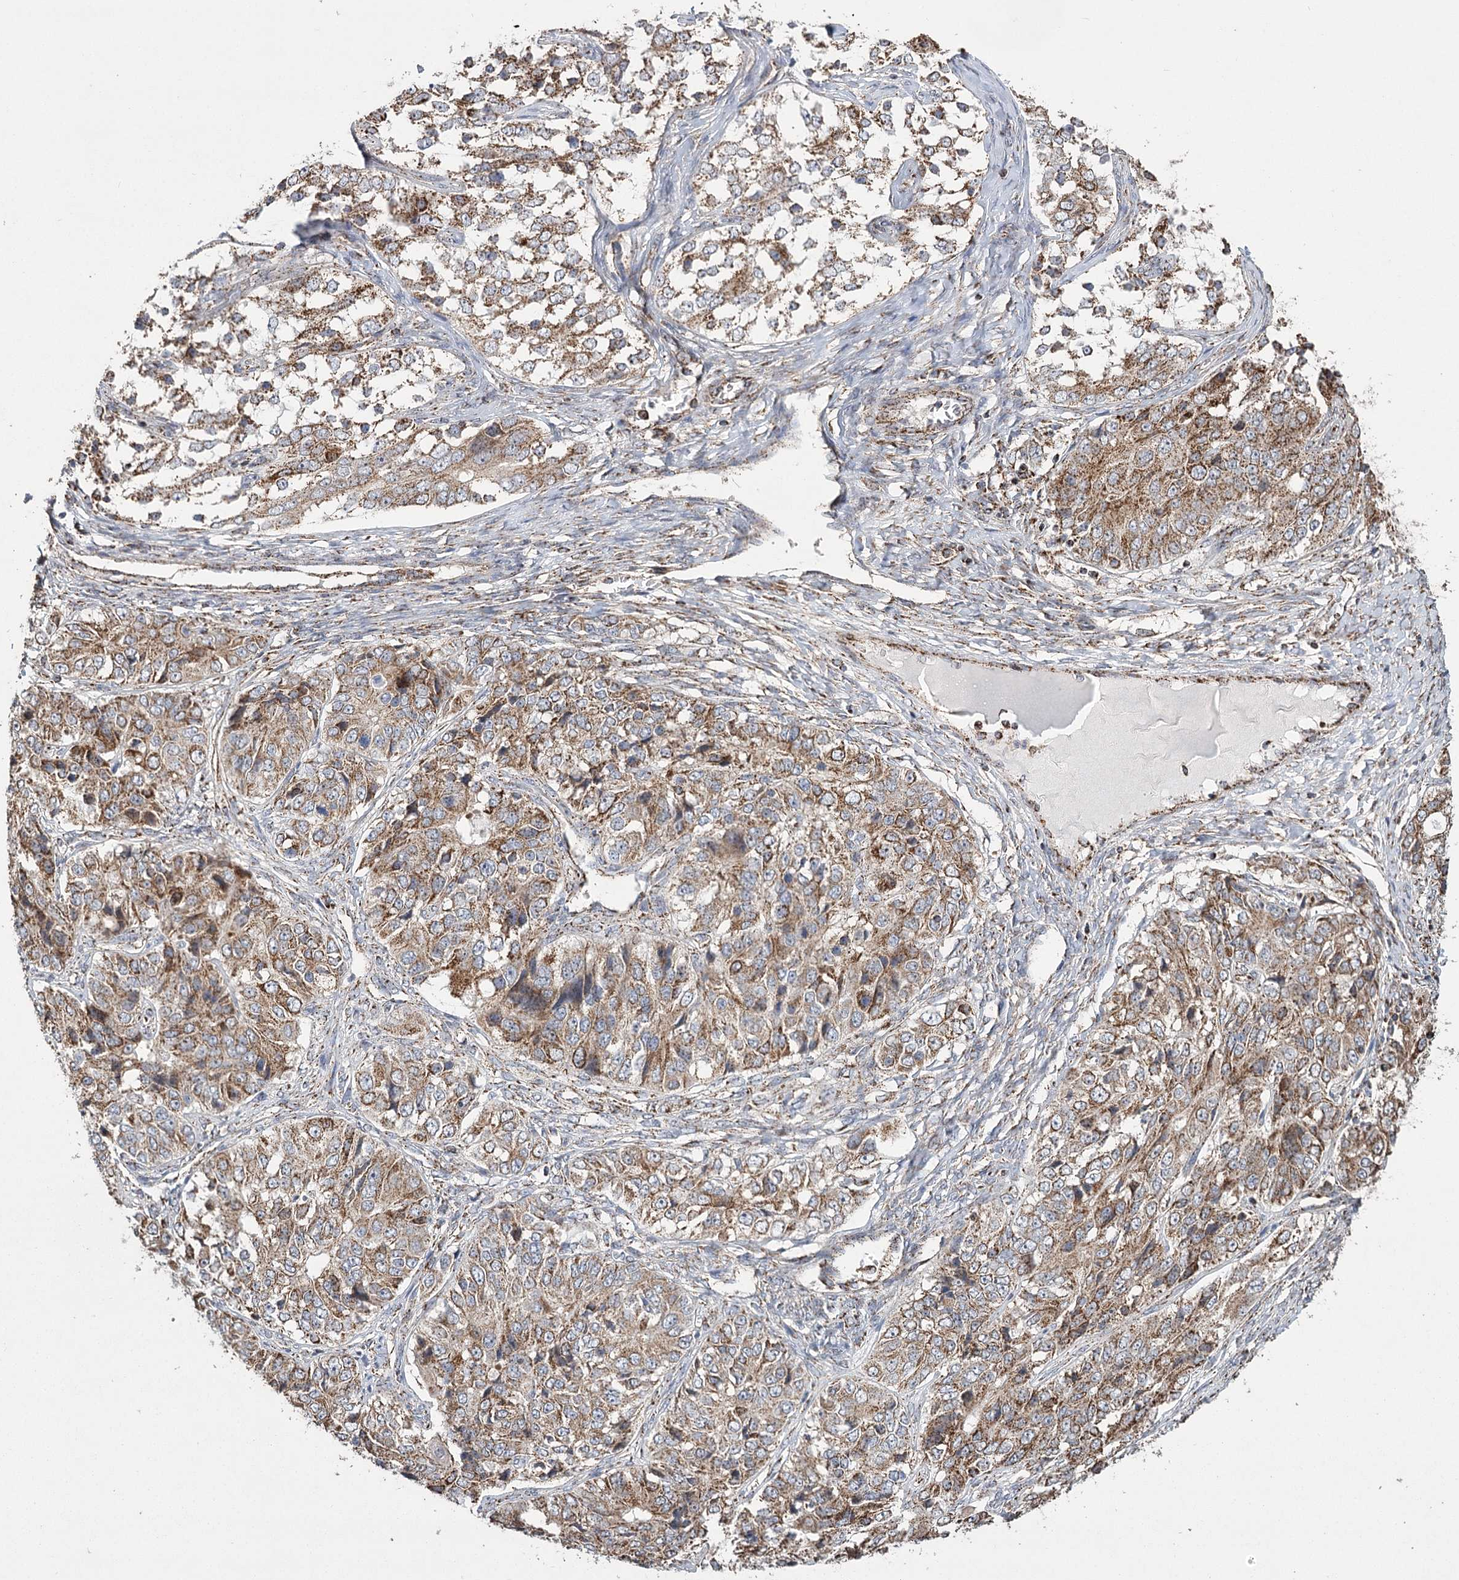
{"staining": {"intensity": "moderate", "quantity": ">75%", "location": "cytoplasmic/membranous"}, "tissue": "ovarian cancer", "cell_type": "Tumor cells", "image_type": "cancer", "snomed": [{"axis": "morphology", "description": "Carcinoma, endometroid"}, {"axis": "topography", "description": "Ovary"}], "caption": "Endometroid carcinoma (ovarian) stained for a protein demonstrates moderate cytoplasmic/membranous positivity in tumor cells.", "gene": "RANBP3L", "patient": {"sex": "female", "age": 51}}